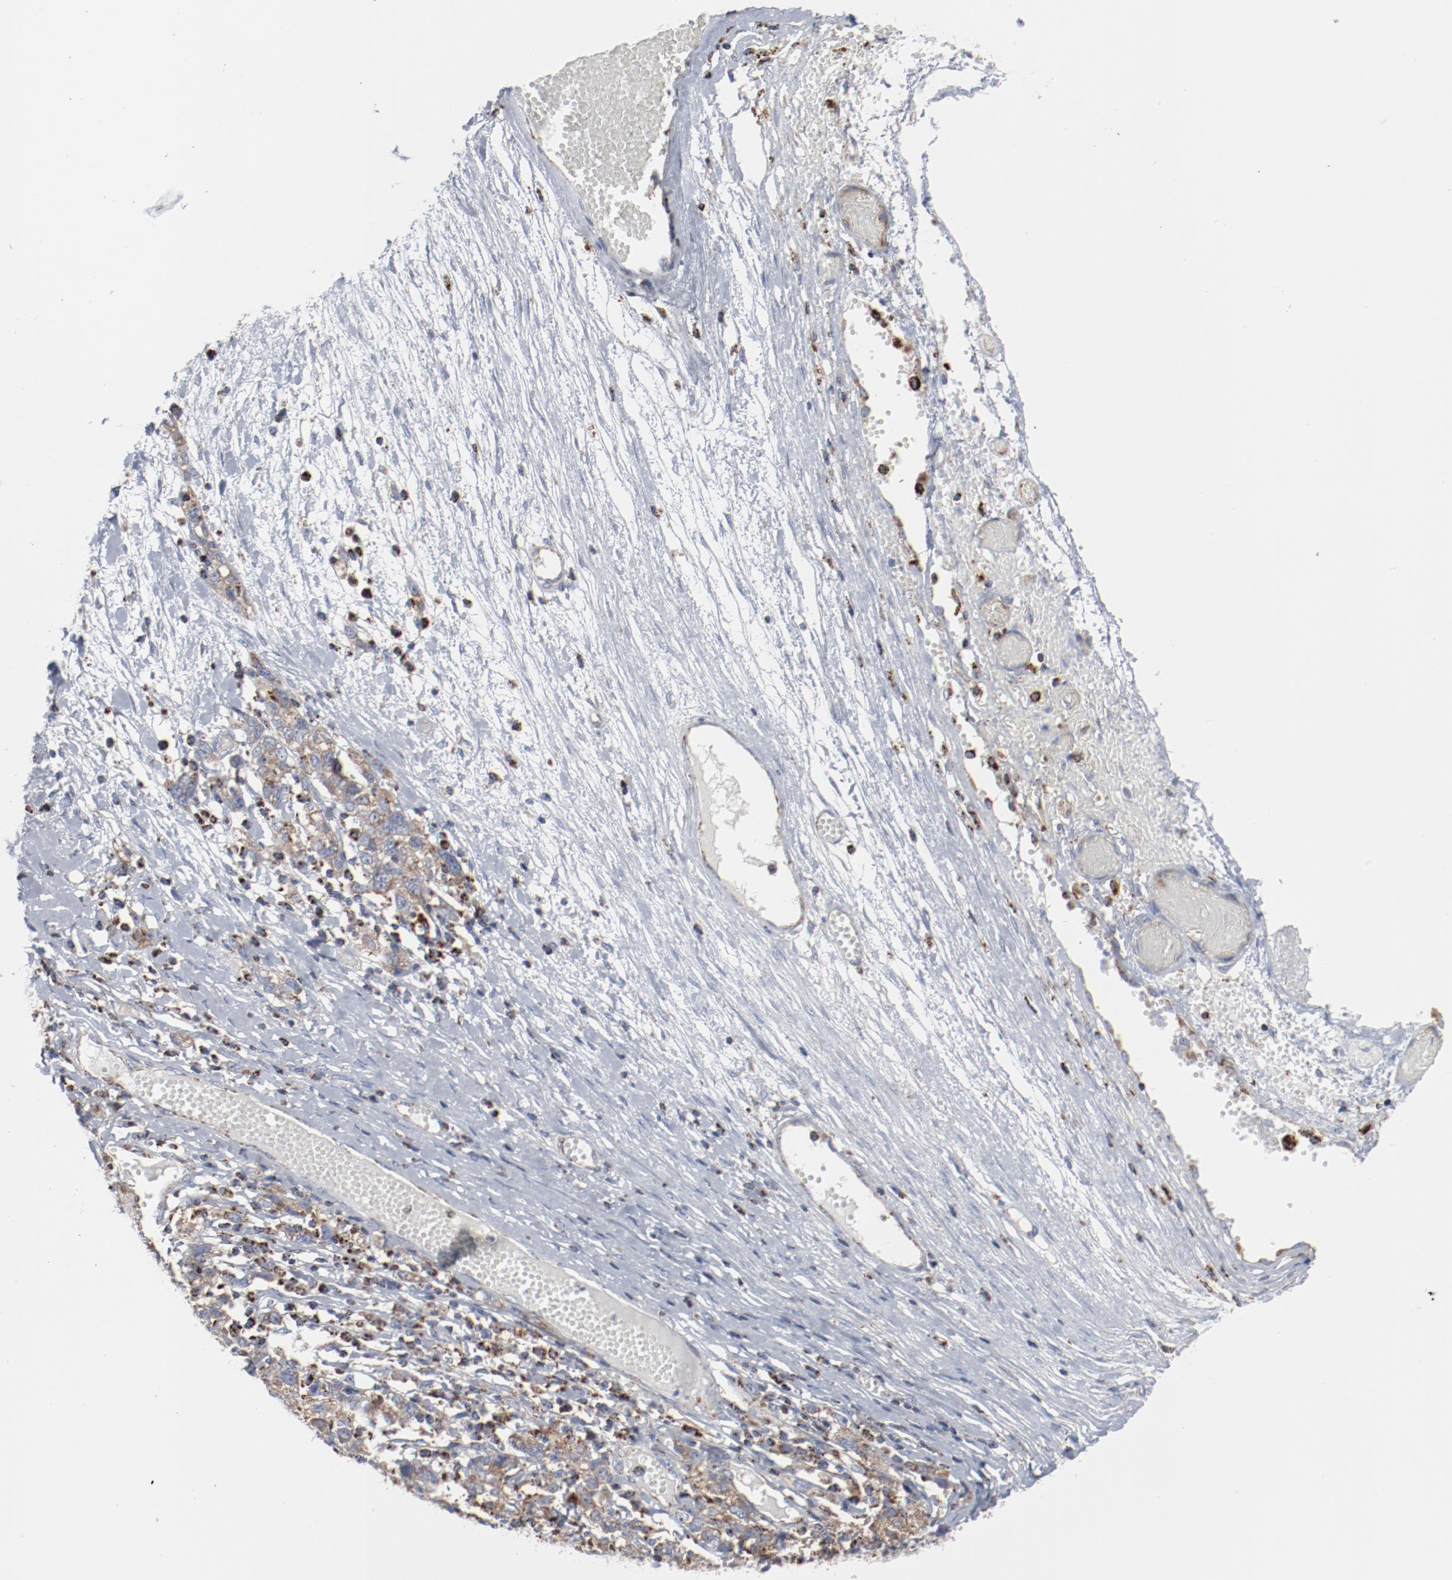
{"staining": {"intensity": "weak", "quantity": ">75%", "location": "cytoplasmic/membranous"}, "tissue": "ovarian cancer", "cell_type": "Tumor cells", "image_type": "cancer", "snomed": [{"axis": "morphology", "description": "Cystadenocarcinoma, serous, NOS"}, {"axis": "topography", "description": "Ovary"}], "caption": "Immunohistochemistry of human ovarian serous cystadenocarcinoma reveals low levels of weak cytoplasmic/membranous positivity in about >75% of tumor cells. (Stains: DAB (3,3'-diaminobenzidine) in brown, nuclei in blue, Microscopy: brightfield microscopy at high magnification).", "gene": "SETD3", "patient": {"sex": "female", "age": 71}}